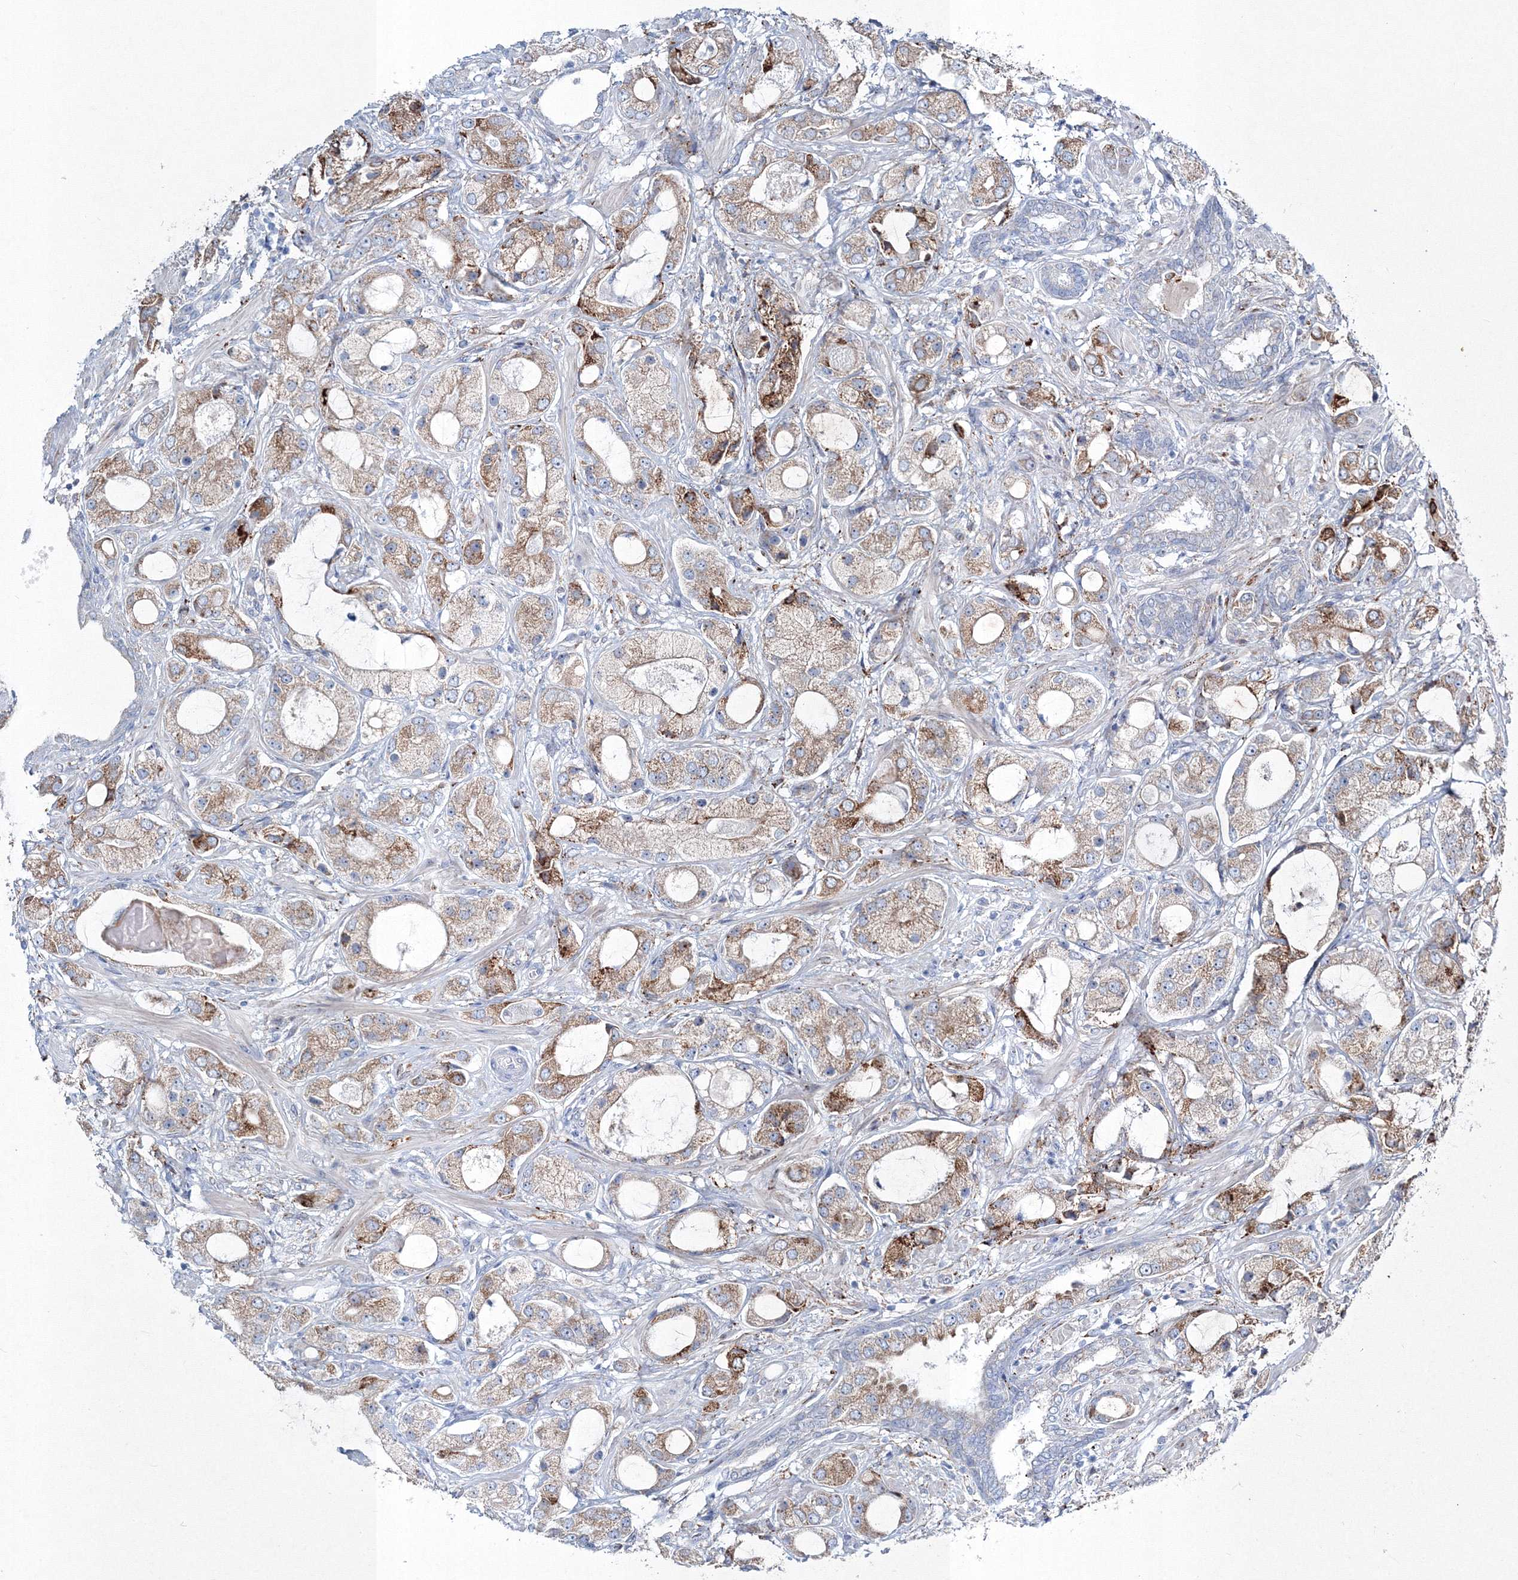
{"staining": {"intensity": "moderate", "quantity": "25%-75%", "location": "cytoplasmic/membranous"}, "tissue": "prostate cancer", "cell_type": "Tumor cells", "image_type": "cancer", "snomed": [{"axis": "morphology", "description": "Normal tissue, NOS"}, {"axis": "morphology", "description": "Adenocarcinoma, High grade"}, {"axis": "topography", "description": "Prostate"}, {"axis": "topography", "description": "Peripheral nerve tissue"}], "caption": "This micrograph reveals prostate cancer (high-grade adenocarcinoma) stained with IHC to label a protein in brown. The cytoplasmic/membranous of tumor cells show moderate positivity for the protein. Nuclei are counter-stained blue.", "gene": "RCN1", "patient": {"sex": "male", "age": 59}}